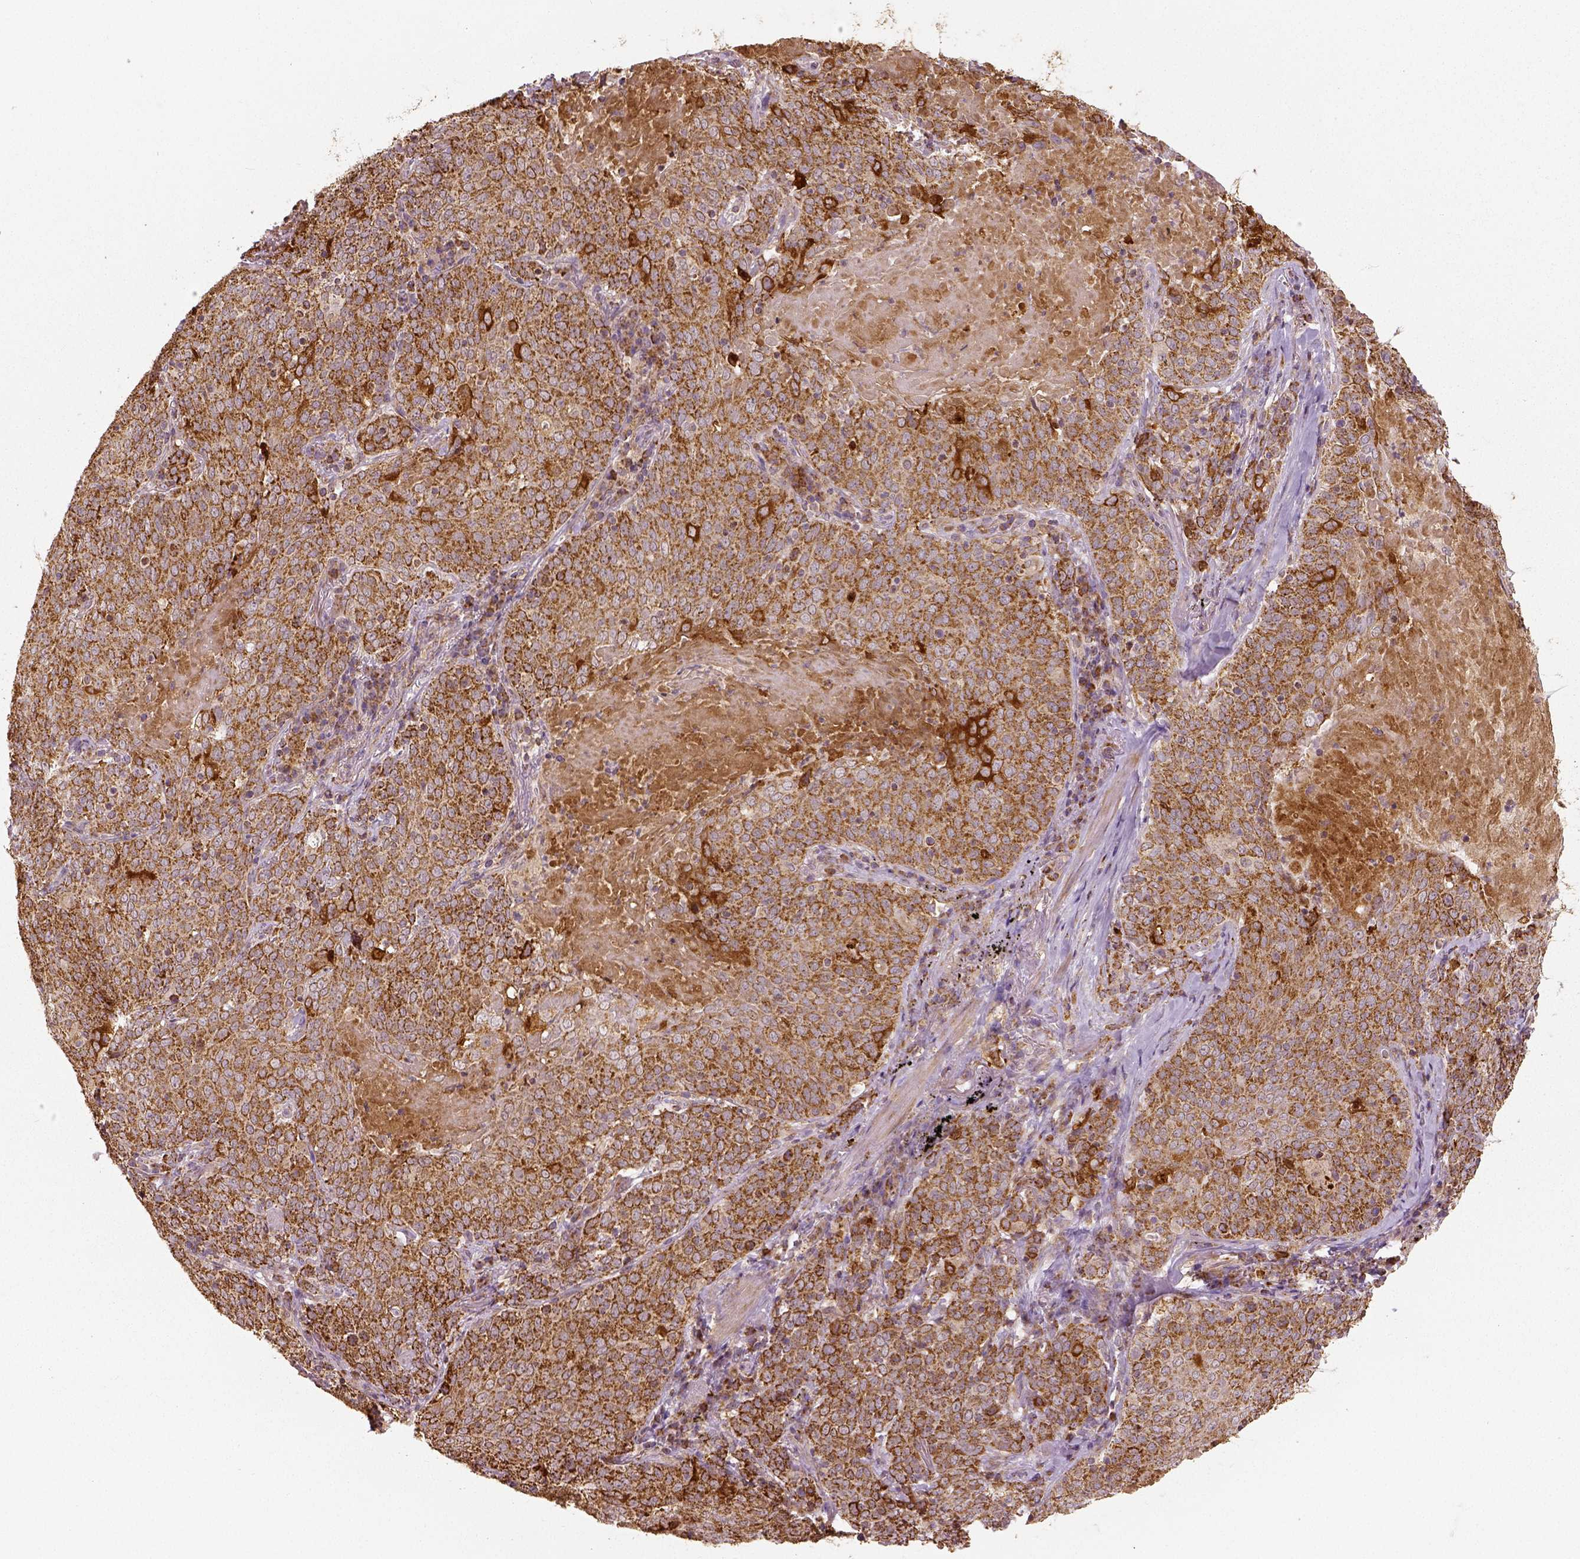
{"staining": {"intensity": "moderate", "quantity": ">75%", "location": "cytoplasmic/membranous"}, "tissue": "lung cancer", "cell_type": "Tumor cells", "image_type": "cancer", "snomed": [{"axis": "morphology", "description": "Squamous cell carcinoma, NOS"}, {"axis": "topography", "description": "Lung"}], "caption": "High-magnification brightfield microscopy of squamous cell carcinoma (lung) stained with DAB (3,3'-diaminobenzidine) (brown) and counterstained with hematoxylin (blue). tumor cells exhibit moderate cytoplasmic/membranous expression is seen in approximately>75% of cells. (DAB IHC, brown staining for protein, blue staining for nuclei).", "gene": "PGAM5", "patient": {"sex": "male", "age": 82}}